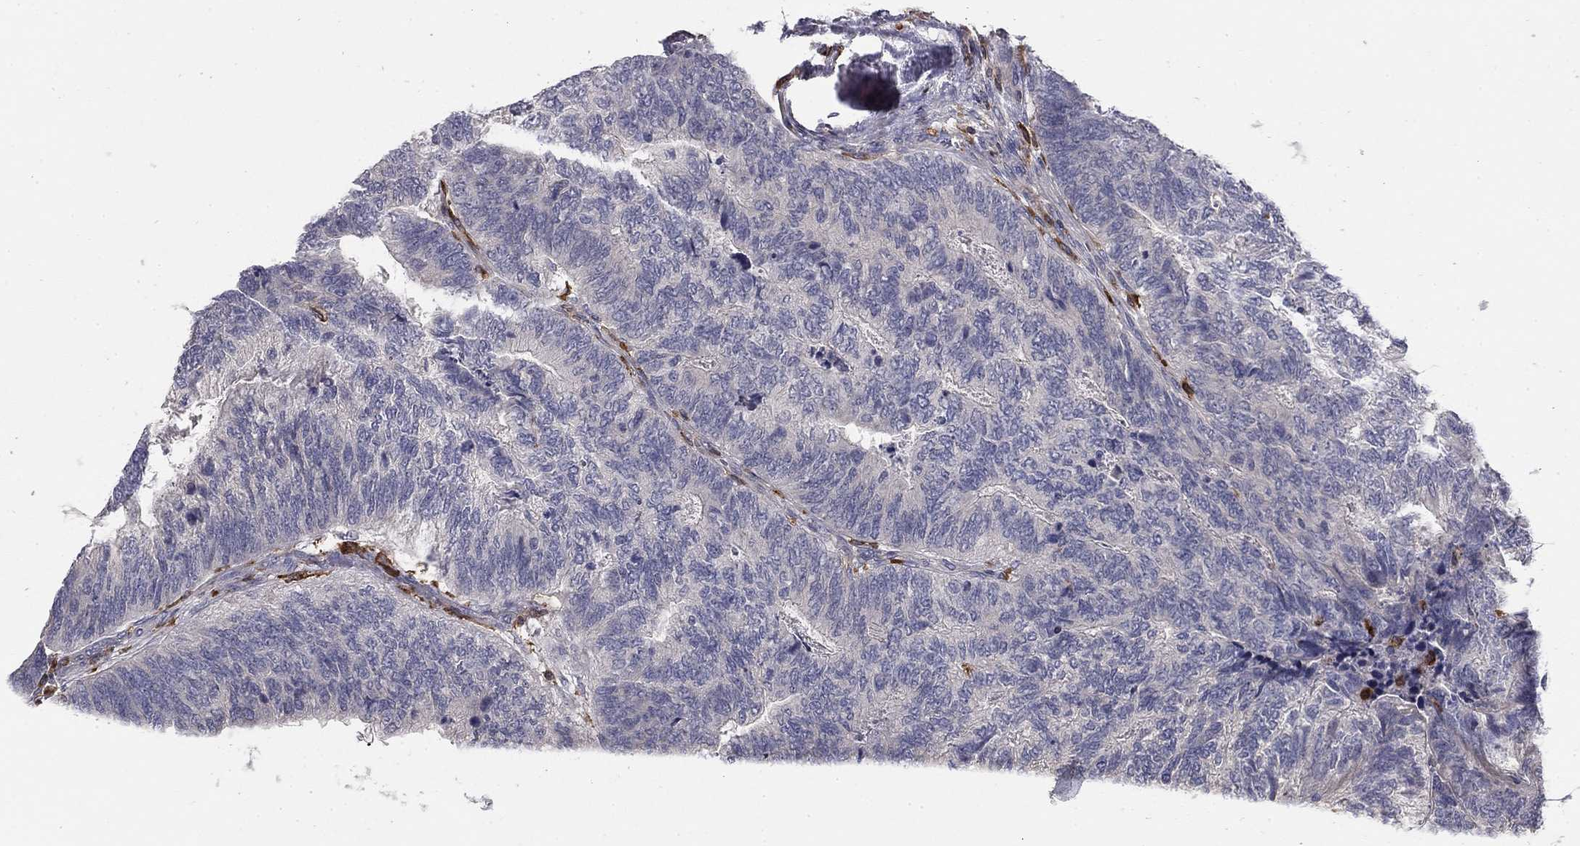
{"staining": {"intensity": "negative", "quantity": "none", "location": "none"}, "tissue": "colorectal cancer", "cell_type": "Tumor cells", "image_type": "cancer", "snomed": [{"axis": "morphology", "description": "Adenocarcinoma, NOS"}, {"axis": "topography", "description": "Colon"}], "caption": "Human colorectal adenocarcinoma stained for a protein using IHC reveals no positivity in tumor cells.", "gene": "PLCB2", "patient": {"sex": "female", "age": 67}}